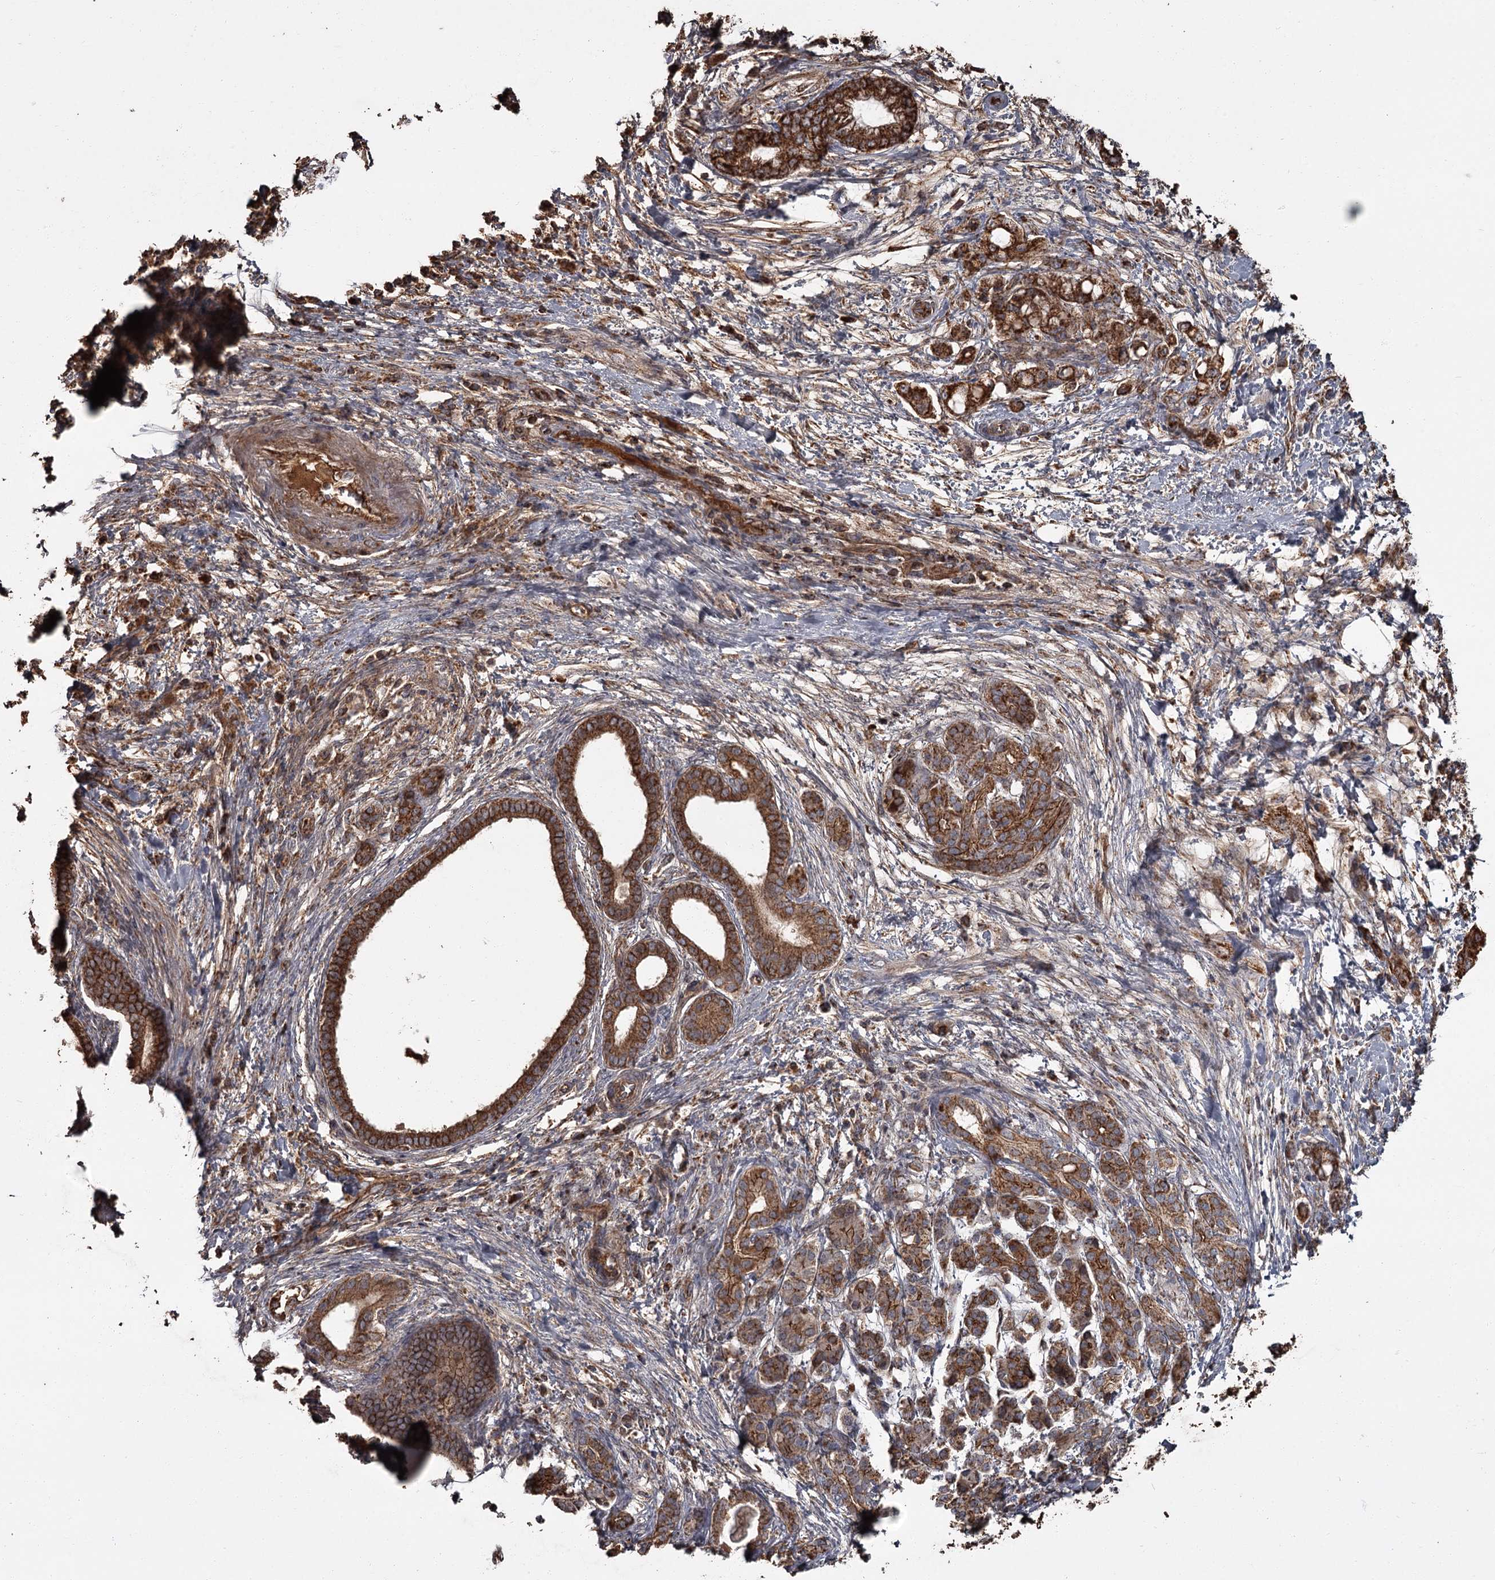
{"staining": {"intensity": "strong", "quantity": ">75%", "location": "cytoplasmic/membranous"}, "tissue": "pancreatic cancer", "cell_type": "Tumor cells", "image_type": "cancer", "snomed": [{"axis": "morphology", "description": "Adenocarcinoma, NOS"}, {"axis": "topography", "description": "Pancreas"}], "caption": "Pancreatic adenocarcinoma stained for a protein shows strong cytoplasmic/membranous positivity in tumor cells. (DAB (3,3'-diaminobenzidine) IHC, brown staining for protein, blue staining for nuclei).", "gene": "THAP9", "patient": {"sex": "female", "age": 55}}